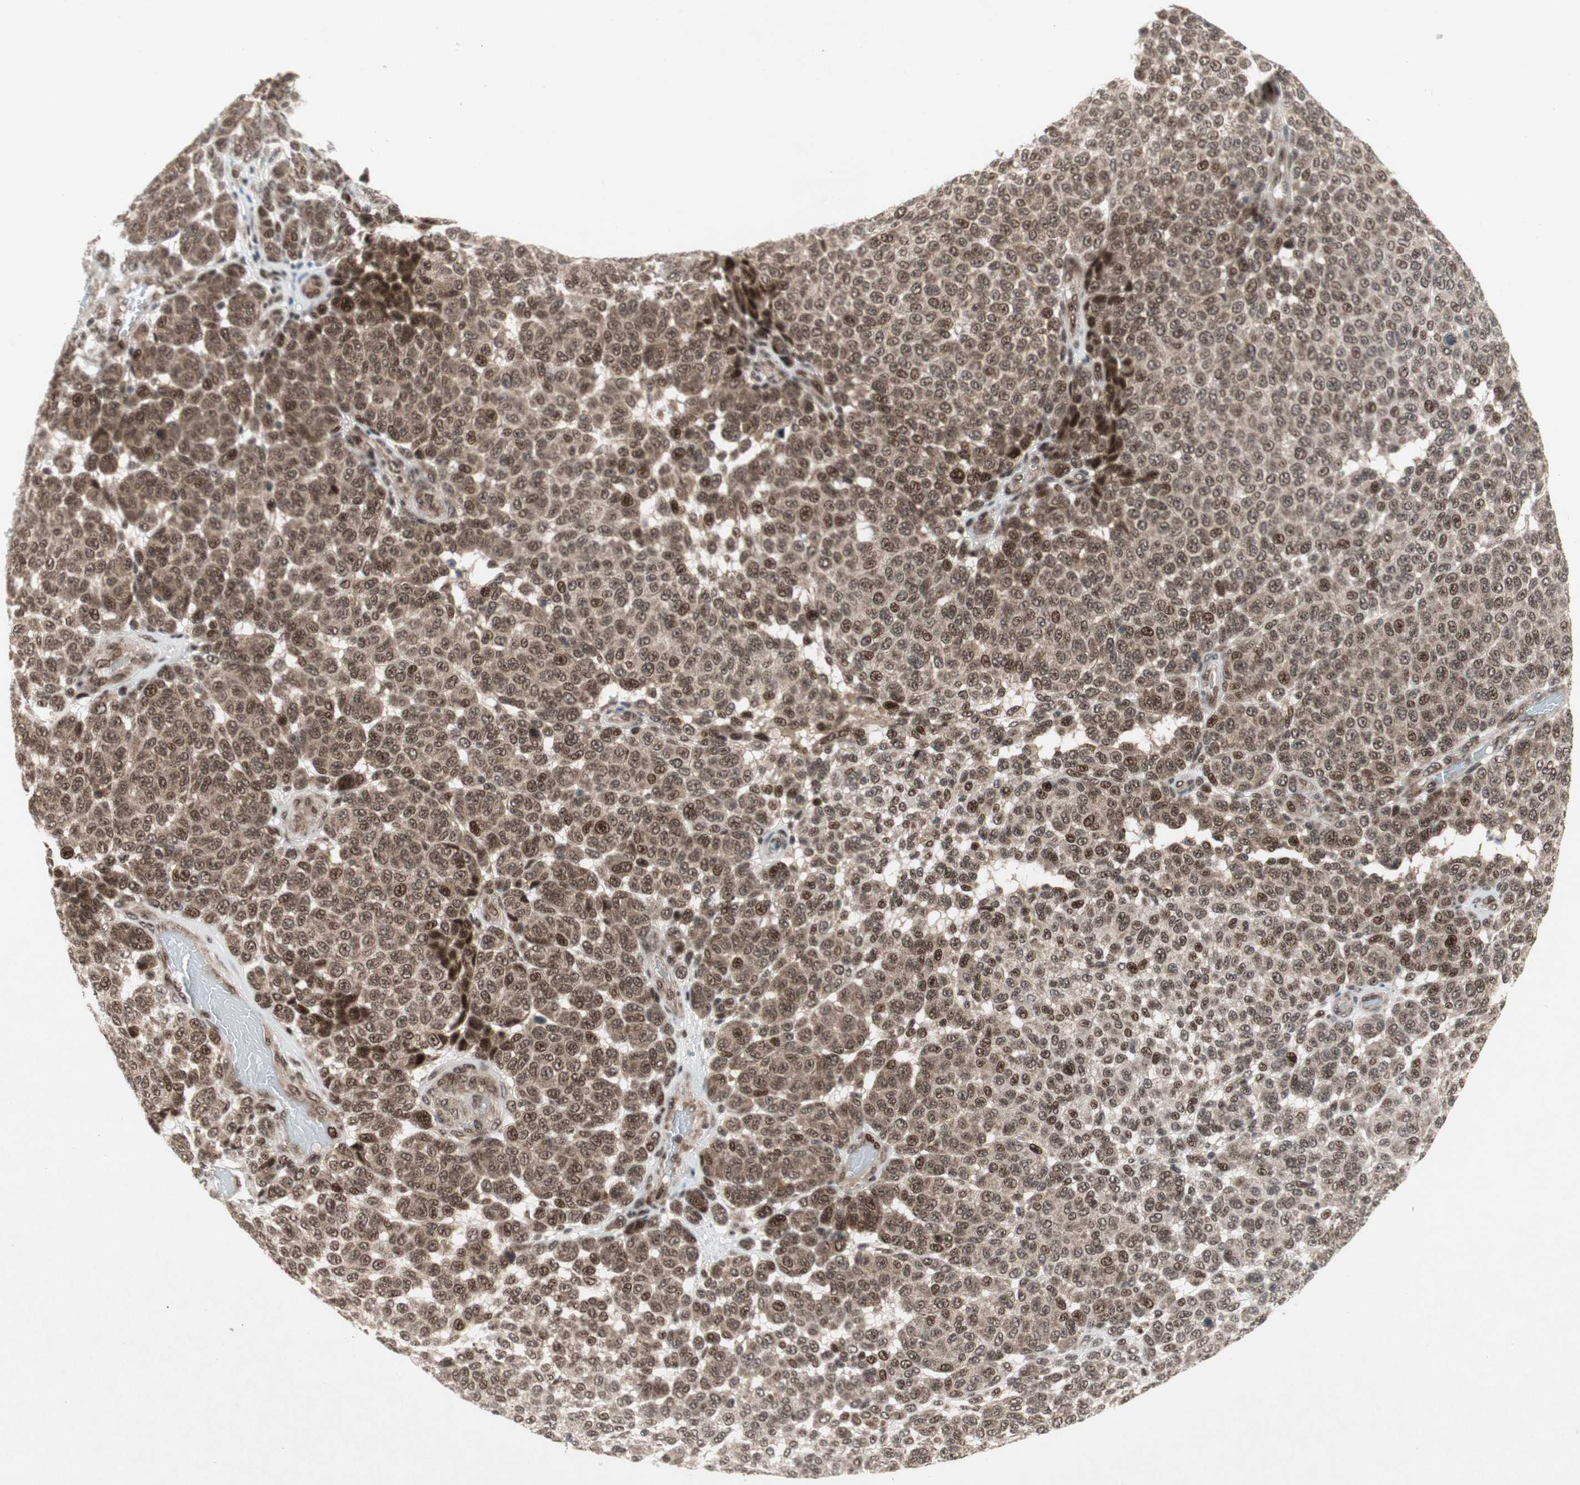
{"staining": {"intensity": "strong", "quantity": ">75%", "location": "cytoplasmic/membranous,nuclear"}, "tissue": "melanoma", "cell_type": "Tumor cells", "image_type": "cancer", "snomed": [{"axis": "morphology", "description": "Malignant melanoma, NOS"}, {"axis": "topography", "description": "Skin"}], "caption": "Immunohistochemical staining of human malignant melanoma displays high levels of strong cytoplasmic/membranous and nuclear expression in about >75% of tumor cells. Immunohistochemistry stains the protein in brown and the nuclei are stained blue.", "gene": "TCF12", "patient": {"sex": "male", "age": 59}}